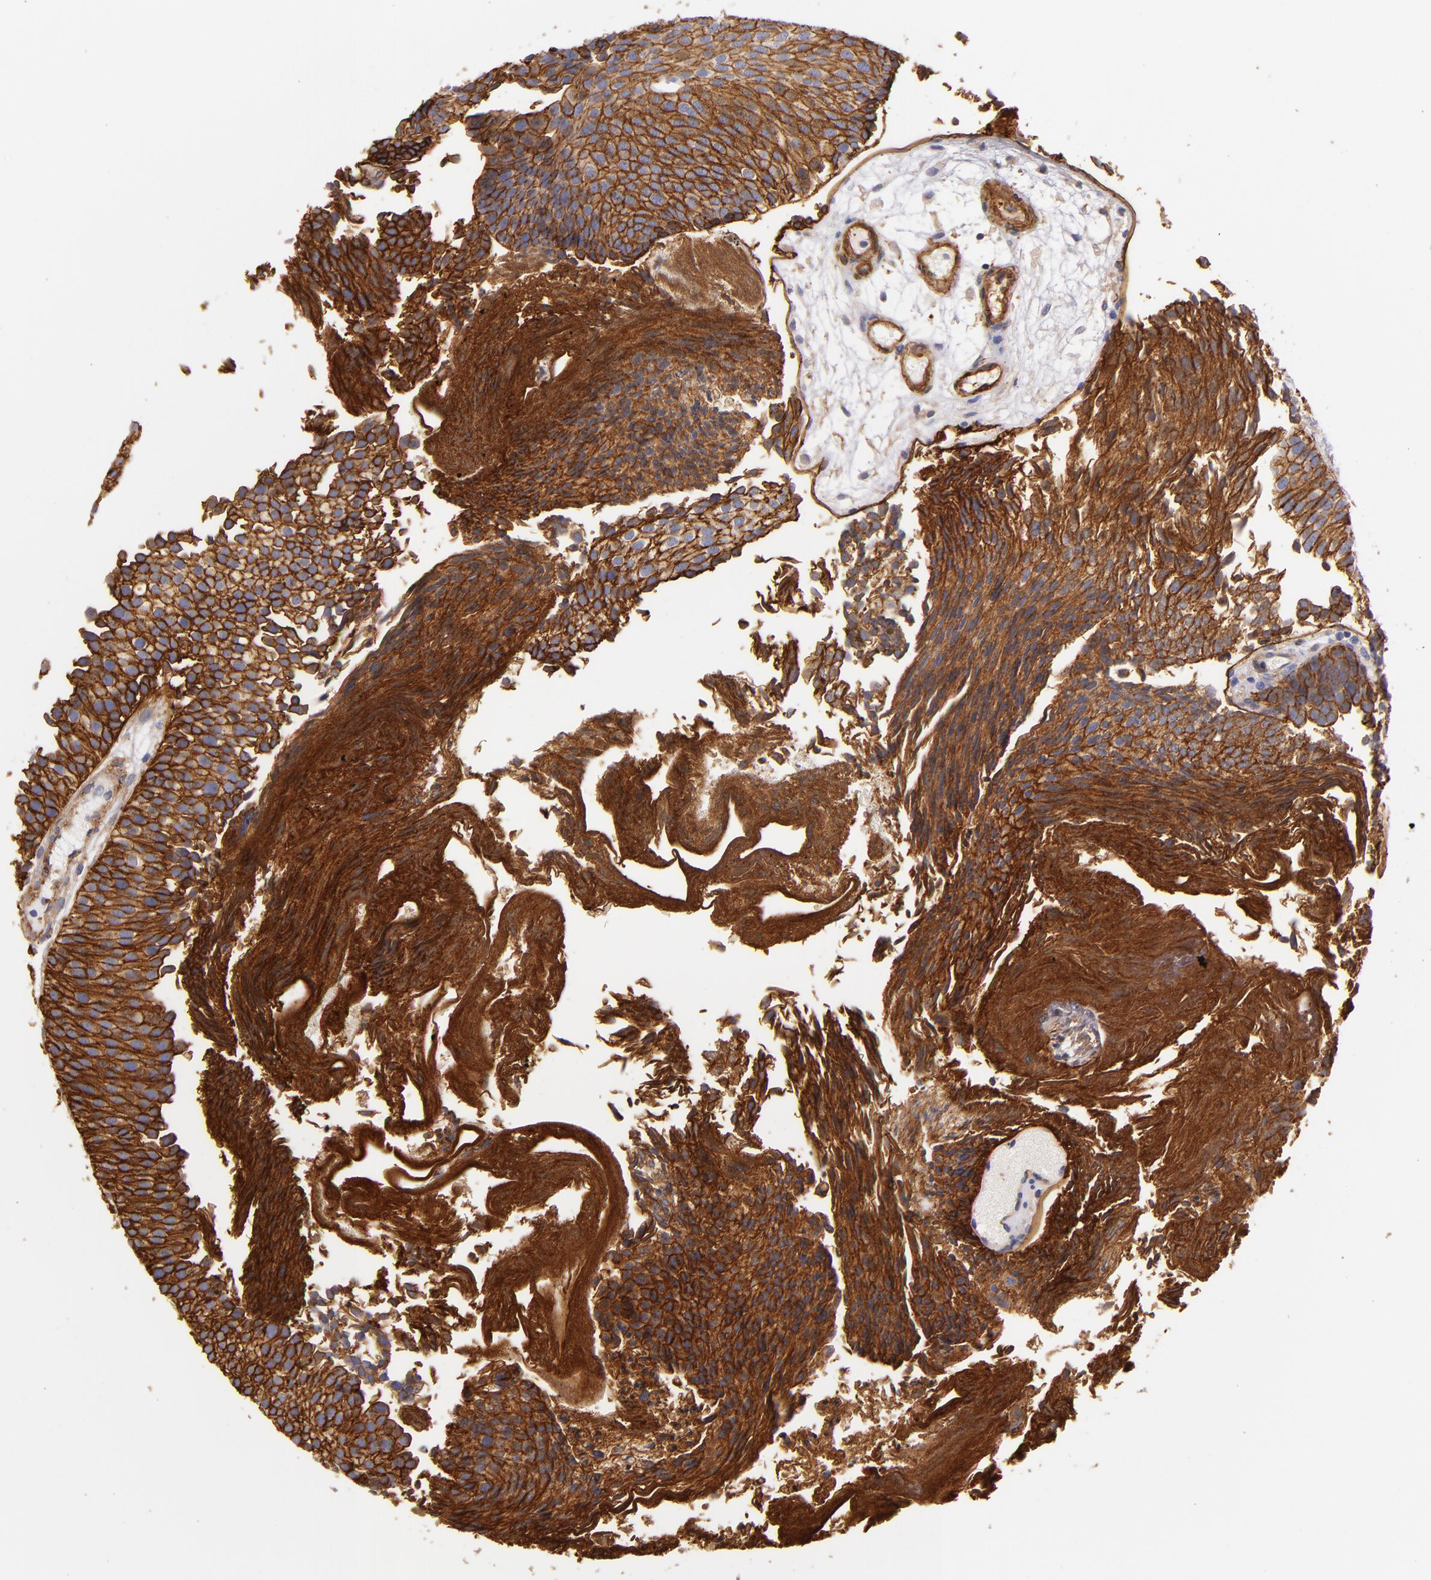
{"staining": {"intensity": "strong", "quantity": ">75%", "location": "cytoplasmic/membranous"}, "tissue": "urothelial cancer", "cell_type": "Tumor cells", "image_type": "cancer", "snomed": [{"axis": "morphology", "description": "Urothelial carcinoma, Low grade"}, {"axis": "topography", "description": "Urinary bladder"}], "caption": "A brown stain highlights strong cytoplasmic/membranous staining of a protein in urothelial cancer tumor cells. (brown staining indicates protein expression, while blue staining denotes nuclei).", "gene": "CD151", "patient": {"sex": "male", "age": 84}}